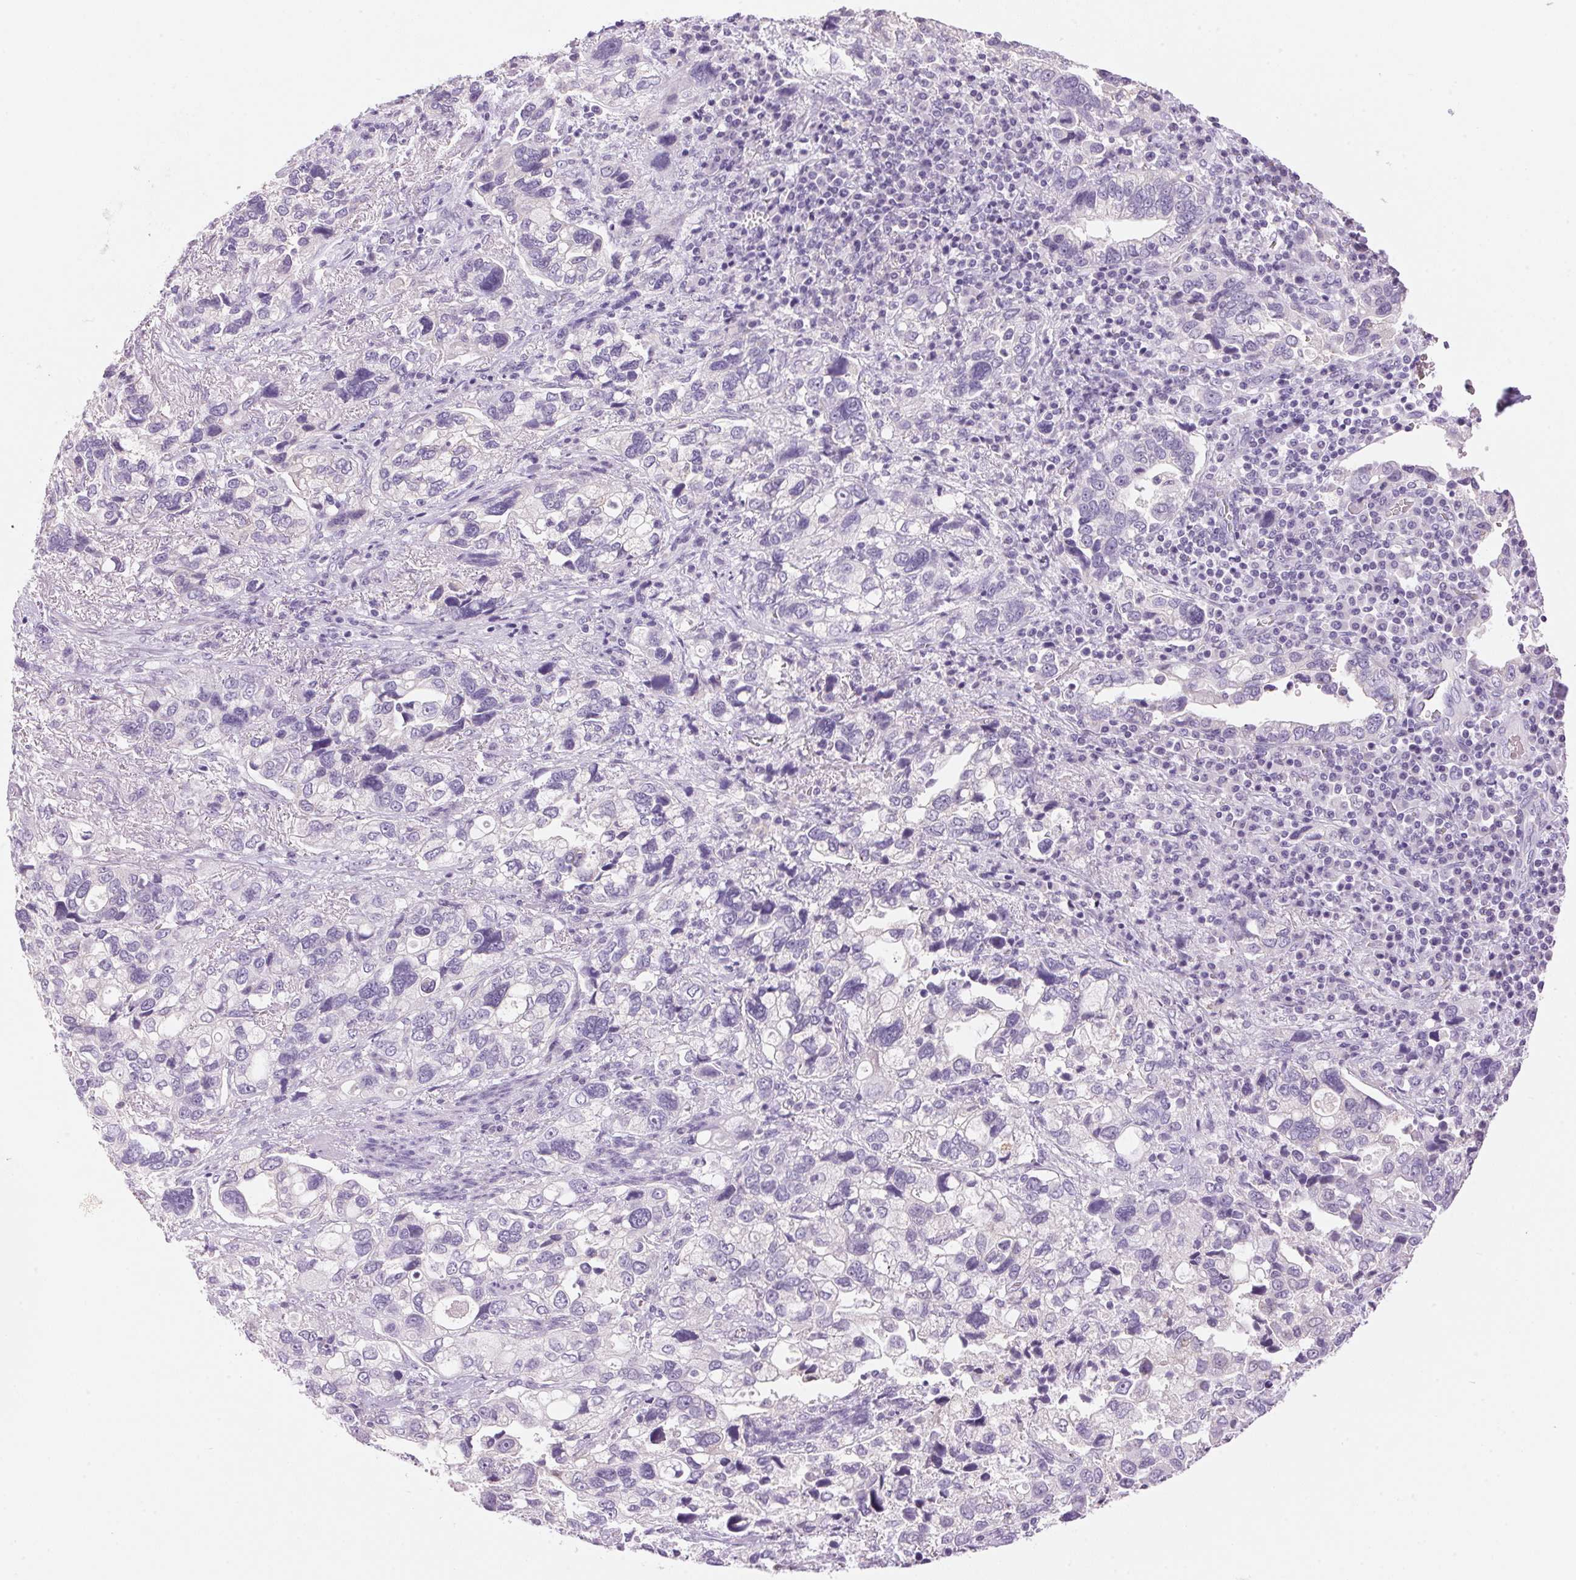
{"staining": {"intensity": "negative", "quantity": "none", "location": "none"}, "tissue": "stomach cancer", "cell_type": "Tumor cells", "image_type": "cancer", "snomed": [{"axis": "morphology", "description": "Adenocarcinoma, NOS"}, {"axis": "topography", "description": "Stomach, upper"}], "caption": "Adenocarcinoma (stomach) was stained to show a protein in brown. There is no significant expression in tumor cells.", "gene": "HSD17B2", "patient": {"sex": "female", "age": 81}}